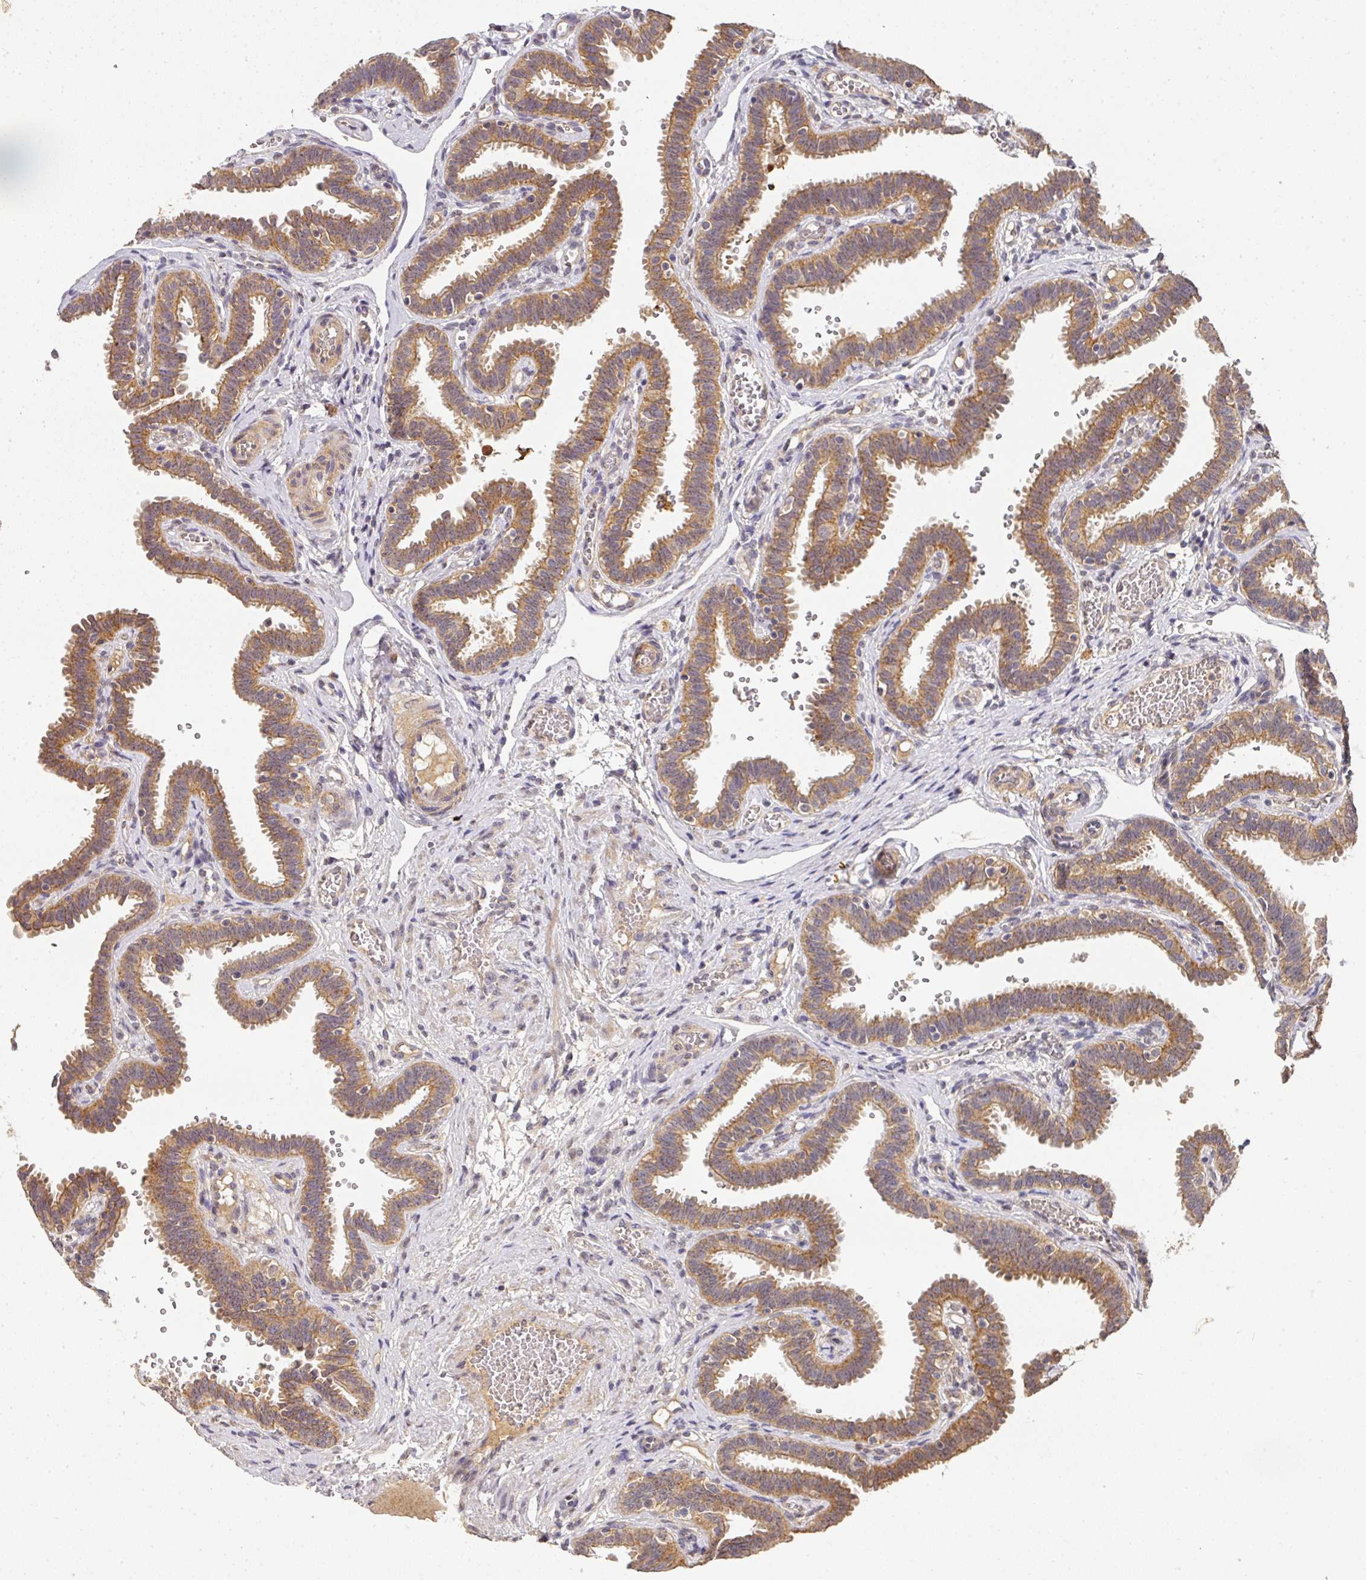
{"staining": {"intensity": "moderate", "quantity": ">75%", "location": "cytoplasmic/membranous"}, "tissue": "fallopian tube", "cell_type": "Glandular cells", "image_type": "normal", "snomed": [{"axis": "morphology", "description": "Normal tissue, NOS"}, {"axis": "topography", "description": "Fallopian tube"}], "caption": "Glandular cells reveal medium levels of moderate cytoplasmic/membranous expression in about >75% of cells in benign fallopian tube. The protein is shown in brown color, while the nuclei are stained blue.", "gene": "EXTL3", "patient": {"sex": "female", "age": 37}}